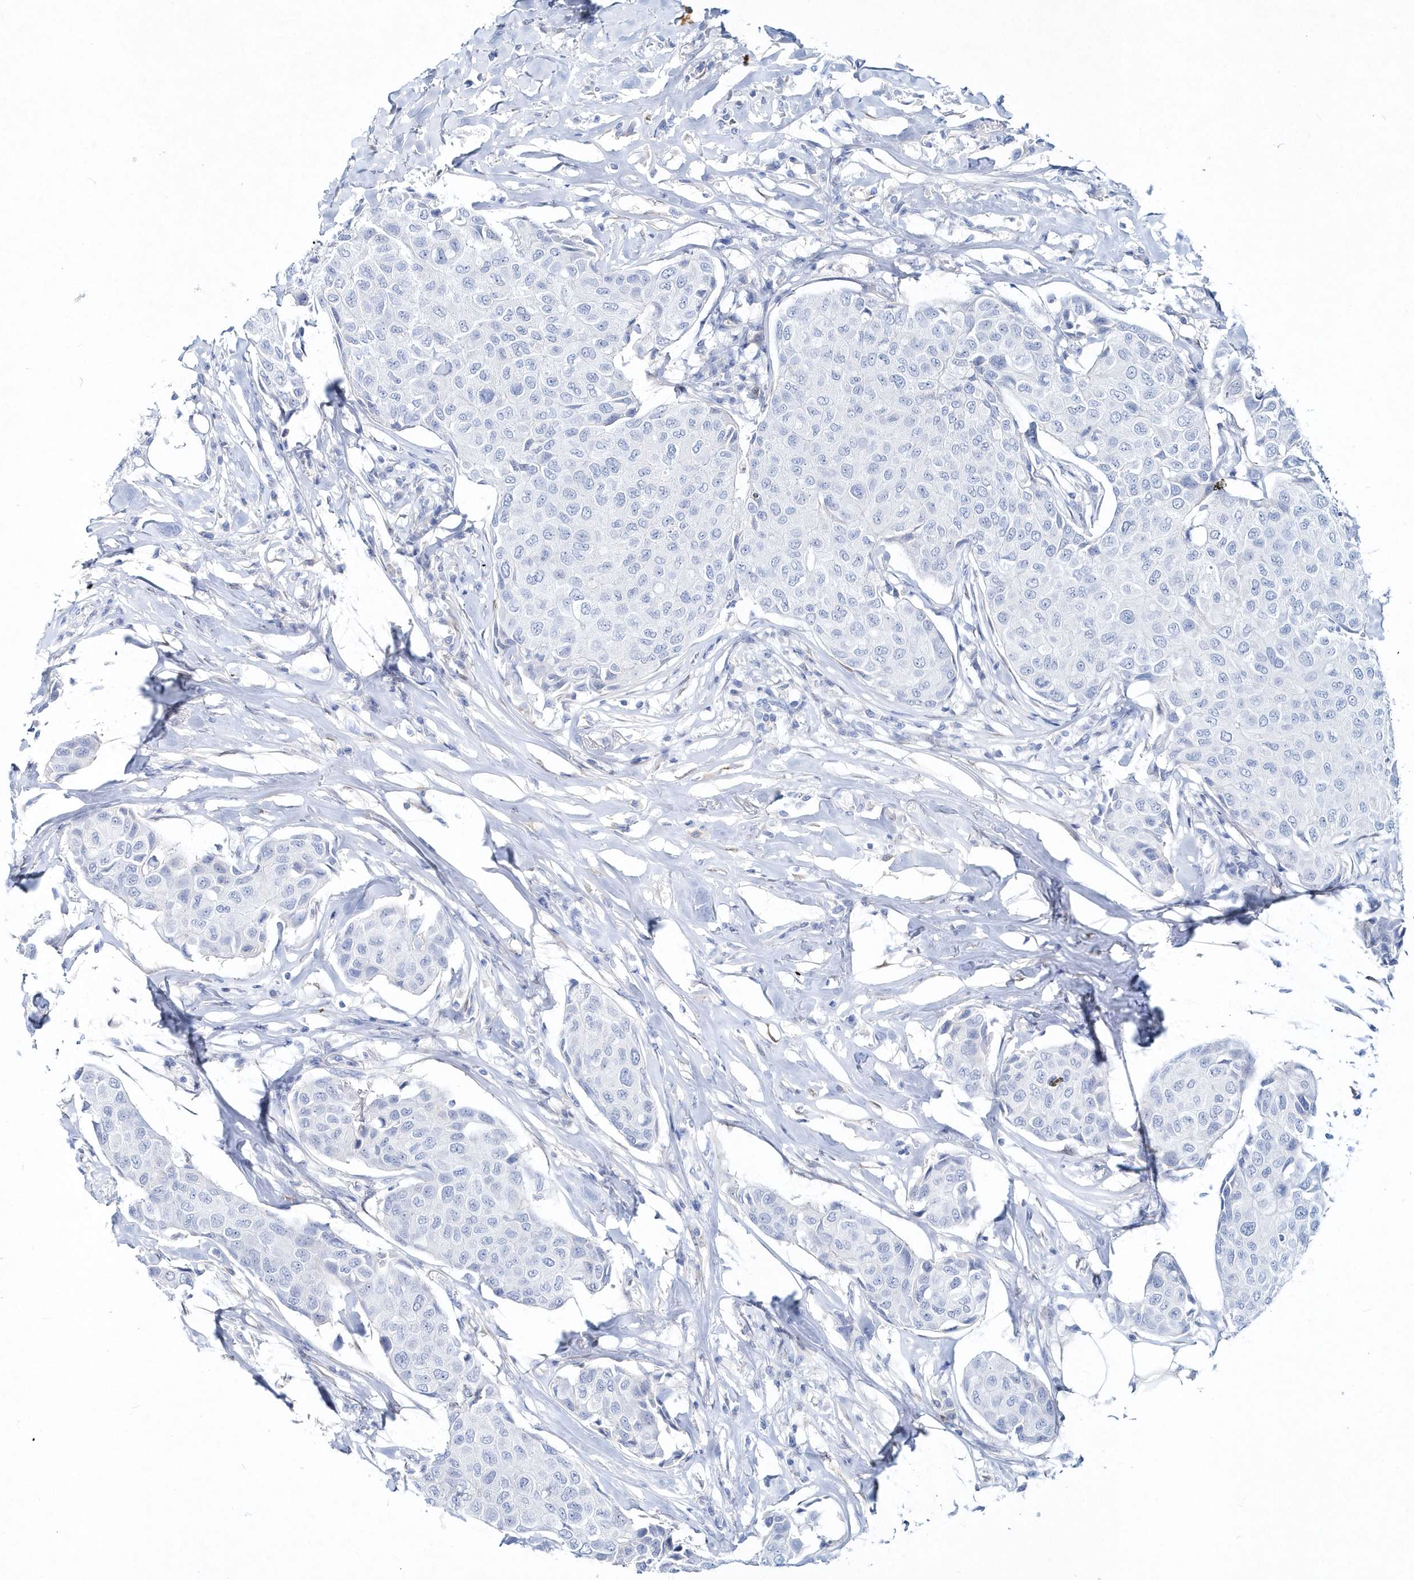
{"staining": {"intensity": "negative", "quantity": "none", "location": "none"}, "tissue": "breast cancer", "cell_type": "Tumor cells", "image_type": "cancer", "snomed": [{"axis": "morphology", "description": "Duct carcinoma"}, {"axis": "topography", "description": "Breast"}], "caption": "DAB (3,3'-diaminobenzidine) immunohistochemical staining of breast intraductal carcinoma demonstrates no significant expression in tumor cells. (Stains: DAB immunohistochemistry (IHC) with hematoxylin counter stain, Microscopy: brightfield microscopy at high magnification).", "gene": "SPINK7", "patient": {"sex": "female", "age": 80}}